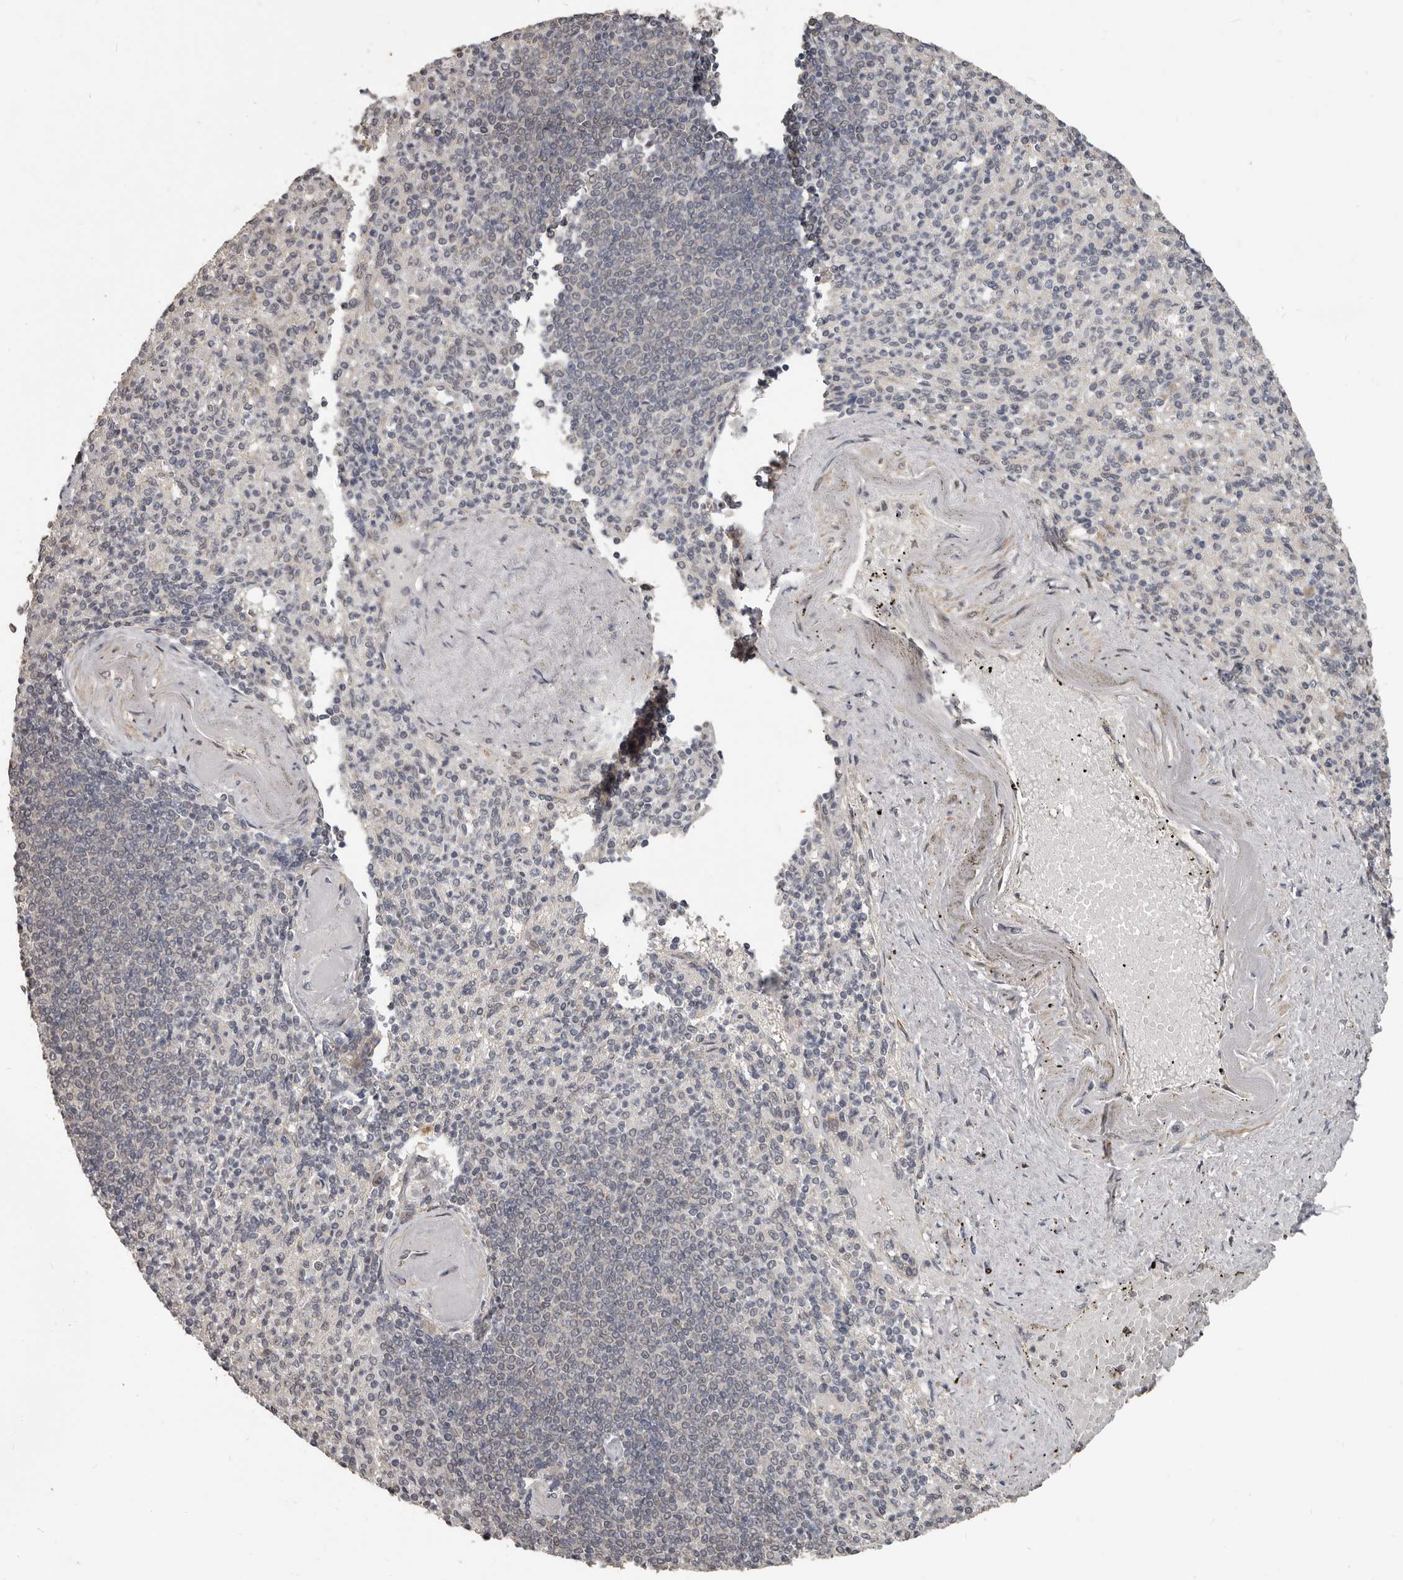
{"staining": {"intensity": "negative", "quantity": "none", "location": "none"}, "tissue": "spleen", "cell_type": "Cells in red pulp", "image_type": "normal", "snomed": [{"axis": "morphology", "description": "Normal tissue, NOS"}, {"axis": "topography", "description": "Spleen"}], "caption": "High magnification brightfield microscopy of benign spleen stained with DAB (3,3'-diaminobenzidine) (brown) and counterstained with hematoxylin (blue): cells in red pulp show no significant expression. Brightfield microscopy of IHC stained with DAB (3,3'-diaminobenzidine) (brown) and hematoxylin (blue), captured at high magnification.", "gene": "ZFP14", "patient": {"sex": "female", "age": 74}}